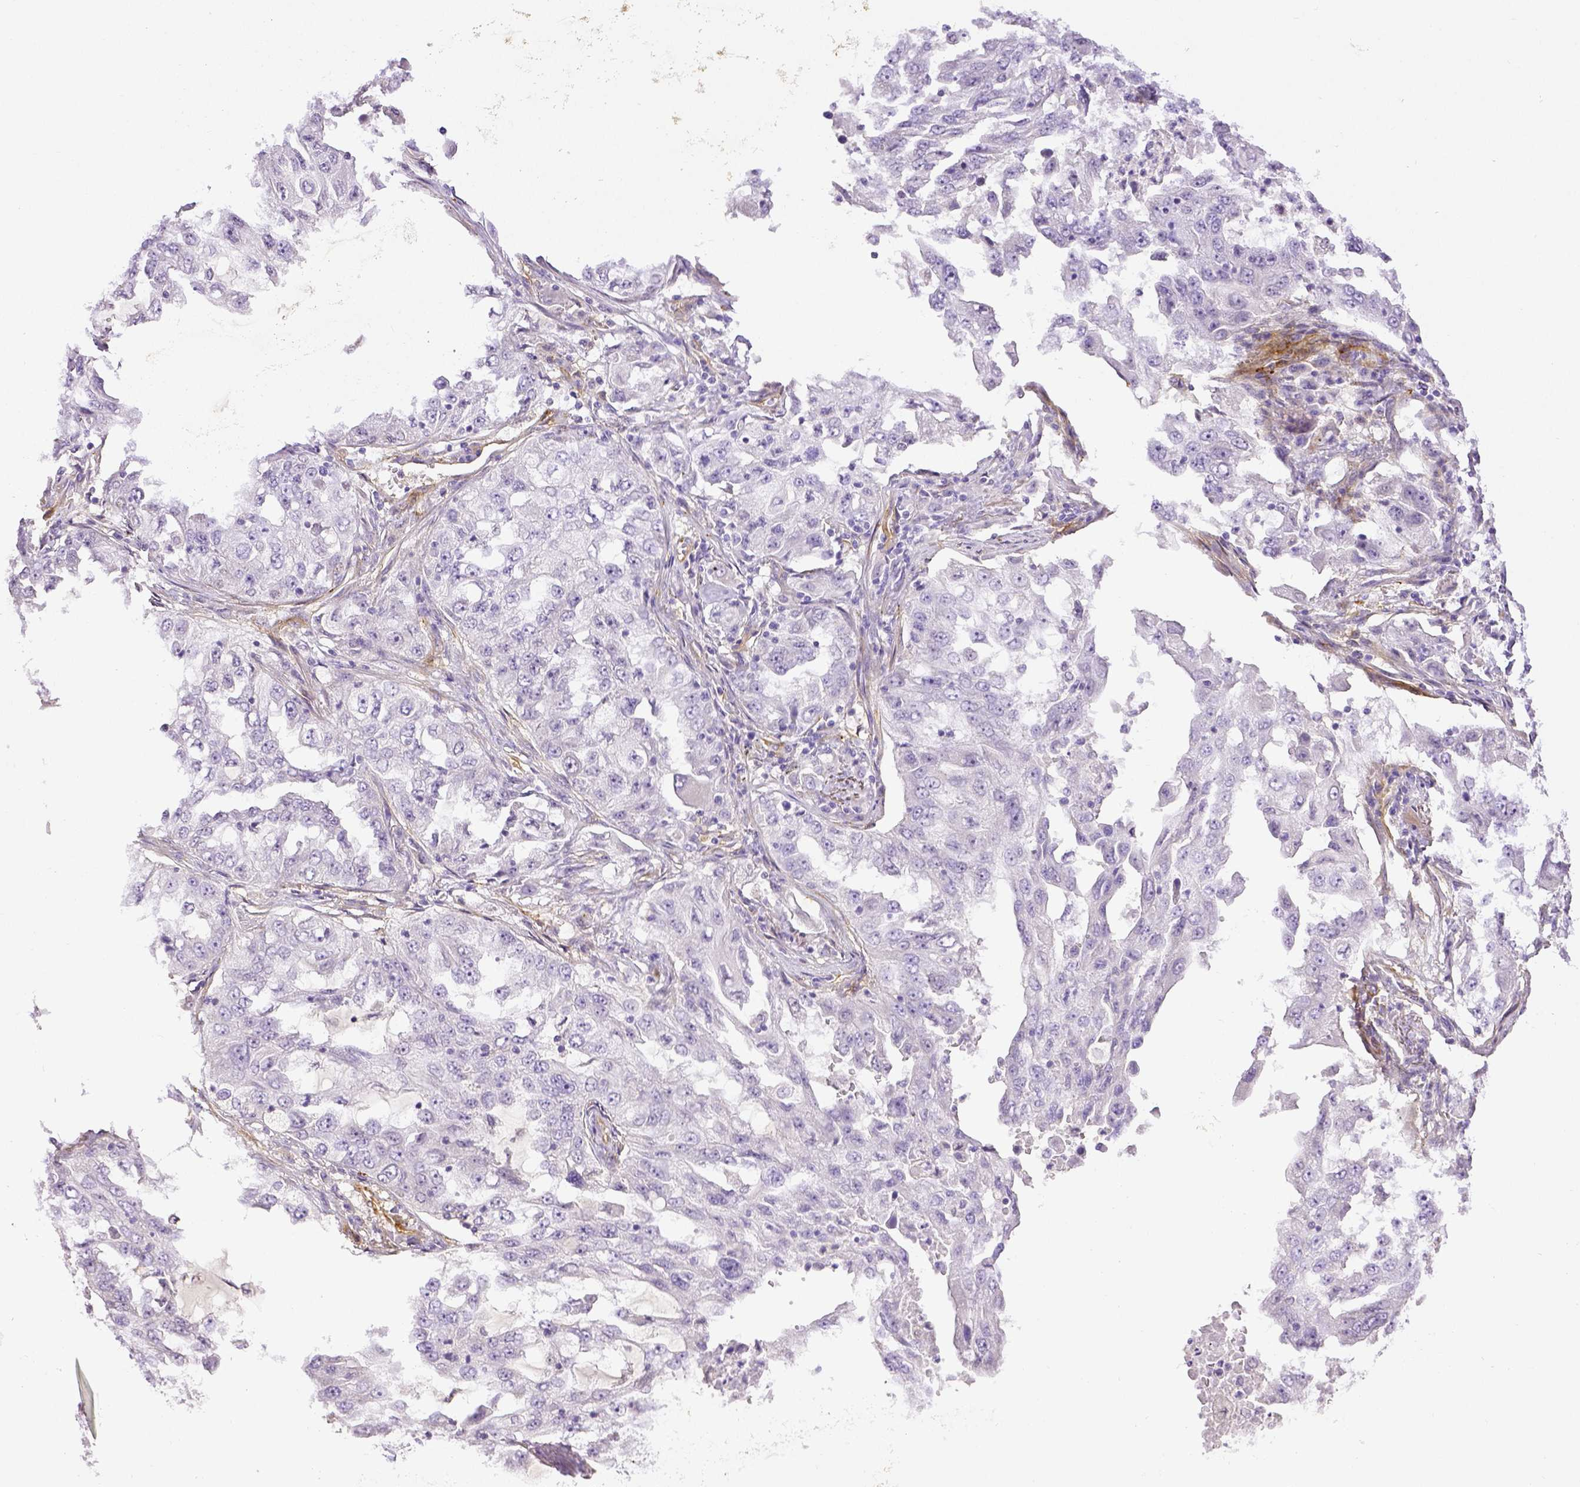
{"staining": {"intensity": "negative", "quantity": "none", "location": "none"}, "tissue": "lung cancer", "cell_type": "Tumor cells", "image_type": "cancer", "snomed": [{"axis": "morphology", "description": "Adenocarcinoma, NOS"}, {"axis": "topography", "description": "Lung"}], "caption": "Human adenocarcinoma (lung) stained for a protein using IHC displays no positivity in tumor cells.", "gene": "THY1", "patient": {"sex": "female", "age": 61}}